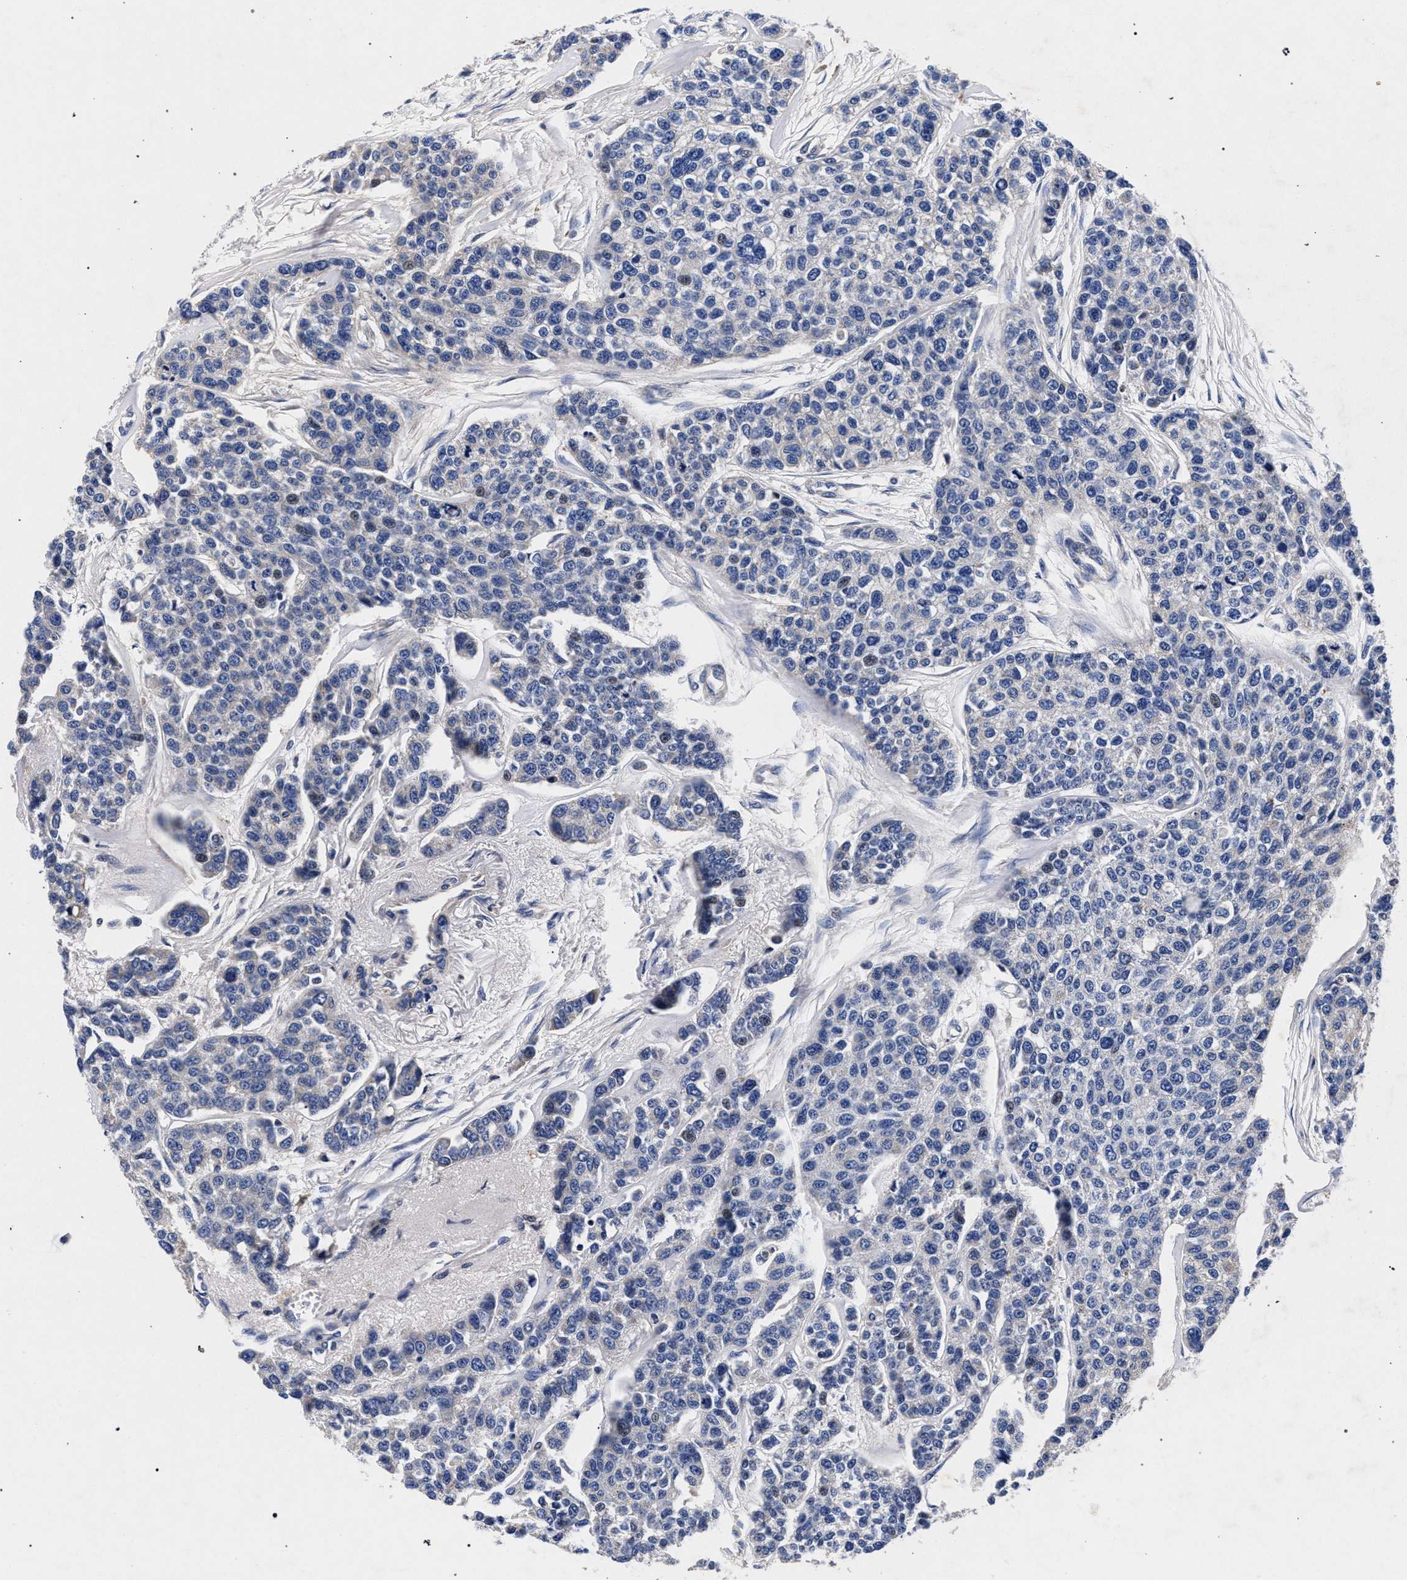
{"staining": {"intensity": "negative", "quantity": "none", "location": "none"}, "tissue": "breast cancer", "cell_type": "Tumor cells", "image_type": "cancer", "snomed": [{"axis": "morphology", "description": "Duct carcinoma"}, {"axis": "topography", "description": "Breast"}], "caption": "Tumor cells are negative for brown protein staining in breast cancer (invasive ductal carcinoma). (Brightfield microscopy of DAB (3,3'-diaminobenzidine) immunohistochemistry (IHC) at high magnification).", "gene": "HSD17B14", "patient": {"sex": "female", "age": 51}}